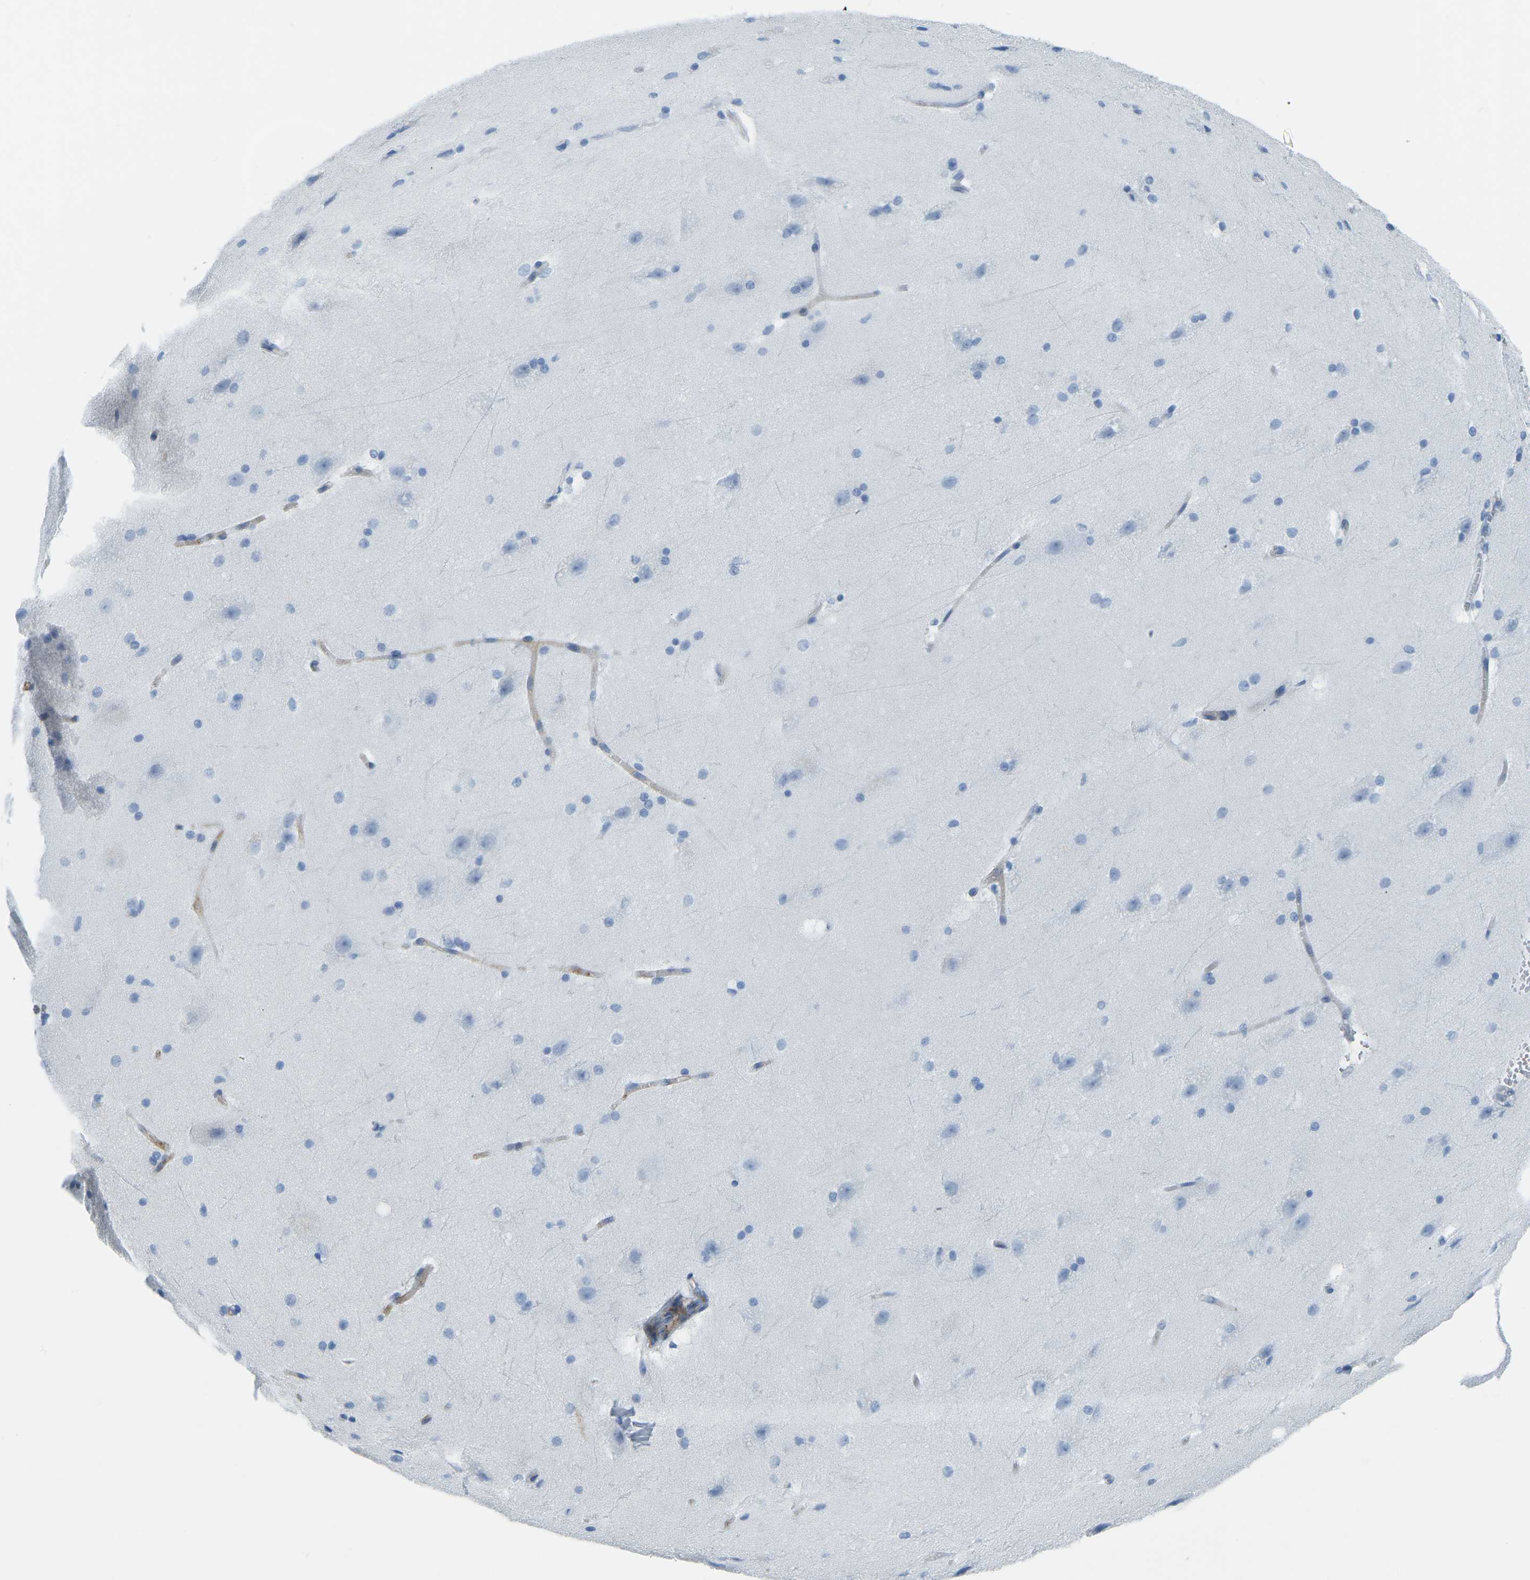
{"staining": {"intensity": "moderate", "quantity": "25%-75%", "location": "cytoplasmic/membranous"}, "tissue": "cerebral cortex", "cell_type": "Endothelial cells", "image_type": "normal", "snomed": [{"axis": "morphology", "description": "Normal tissue, NOS"}, {"axis": "topography", "description": "Cerebral cortex"}, {"axis": "topography", "description": "Hippocampus"}], "caption": "Immunohistochemical staining of normal human cerebral cortex demonstrates medium levels of moderate cytoplasmic/membranous expression in approximately 25%-75% of endothelial cells. The staining is performed using DAB brown chromogen to label protein expression. The nuclei are counter-stained blue using hematoxylin.", "gene": "MYL3", "patient": {"sex": "female", "age": 19}}